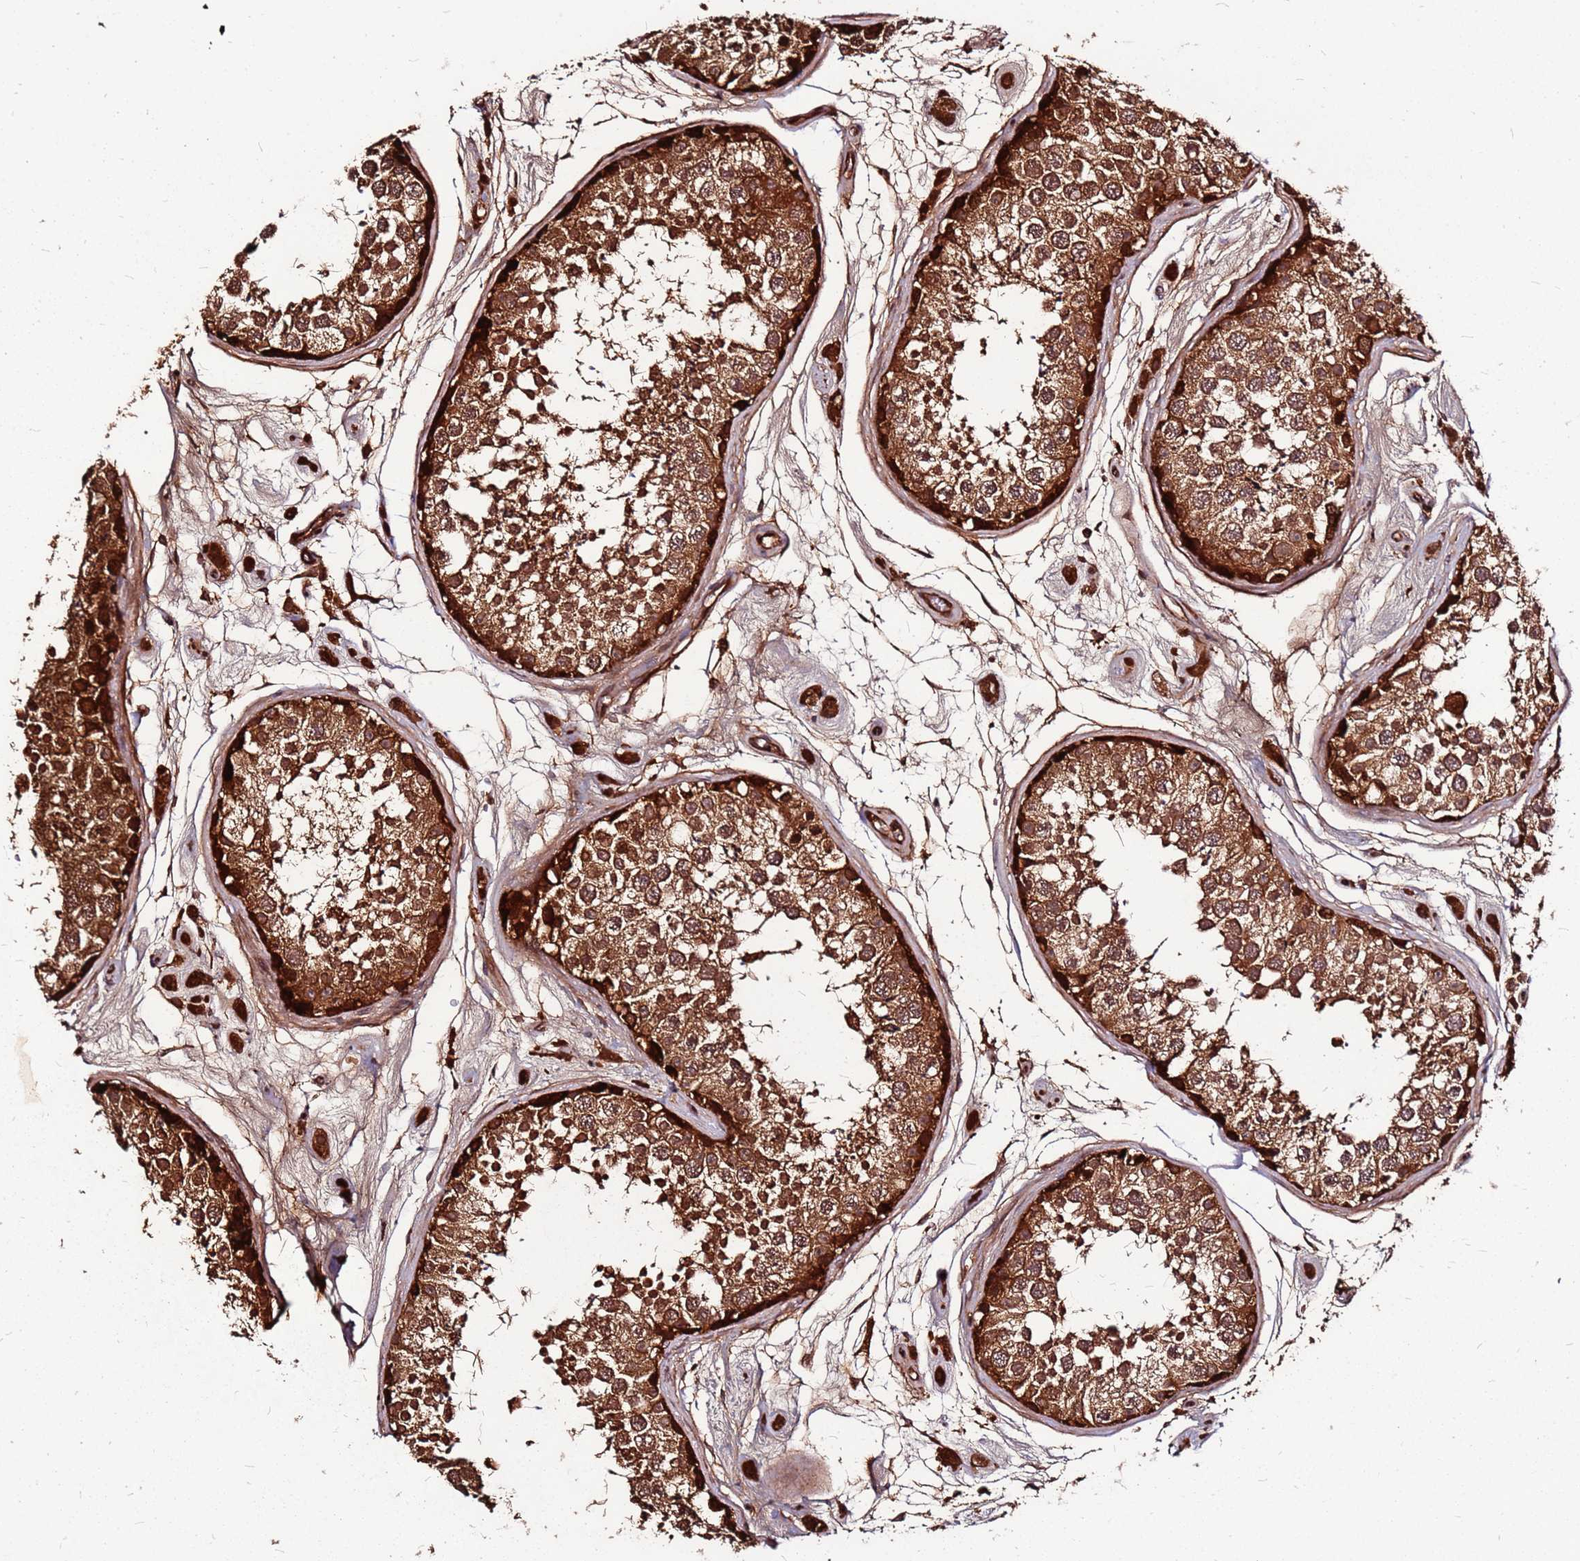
{"staining": {"intensity": "strong", "quantity": ">75%", "location": "cytoplasmic/membranous"}, "tissue": "testis", "cell_type": "Cells in seminiferous ducts", "image_type": "normal", "snomed": [{"axis": "morphology", "description": "Normal tissue, NOS"}, {"axis": "topography", "description": "Testis"}], "caption": "Immunohistochemistry of normal testis demonstrates high levels of strong cytoplasmic/membranous positivity in approximately >75% of cells in seminiferous ducts.", "gene": "LYPLAL1", "patient": {"sex": "male", "age": 25}}